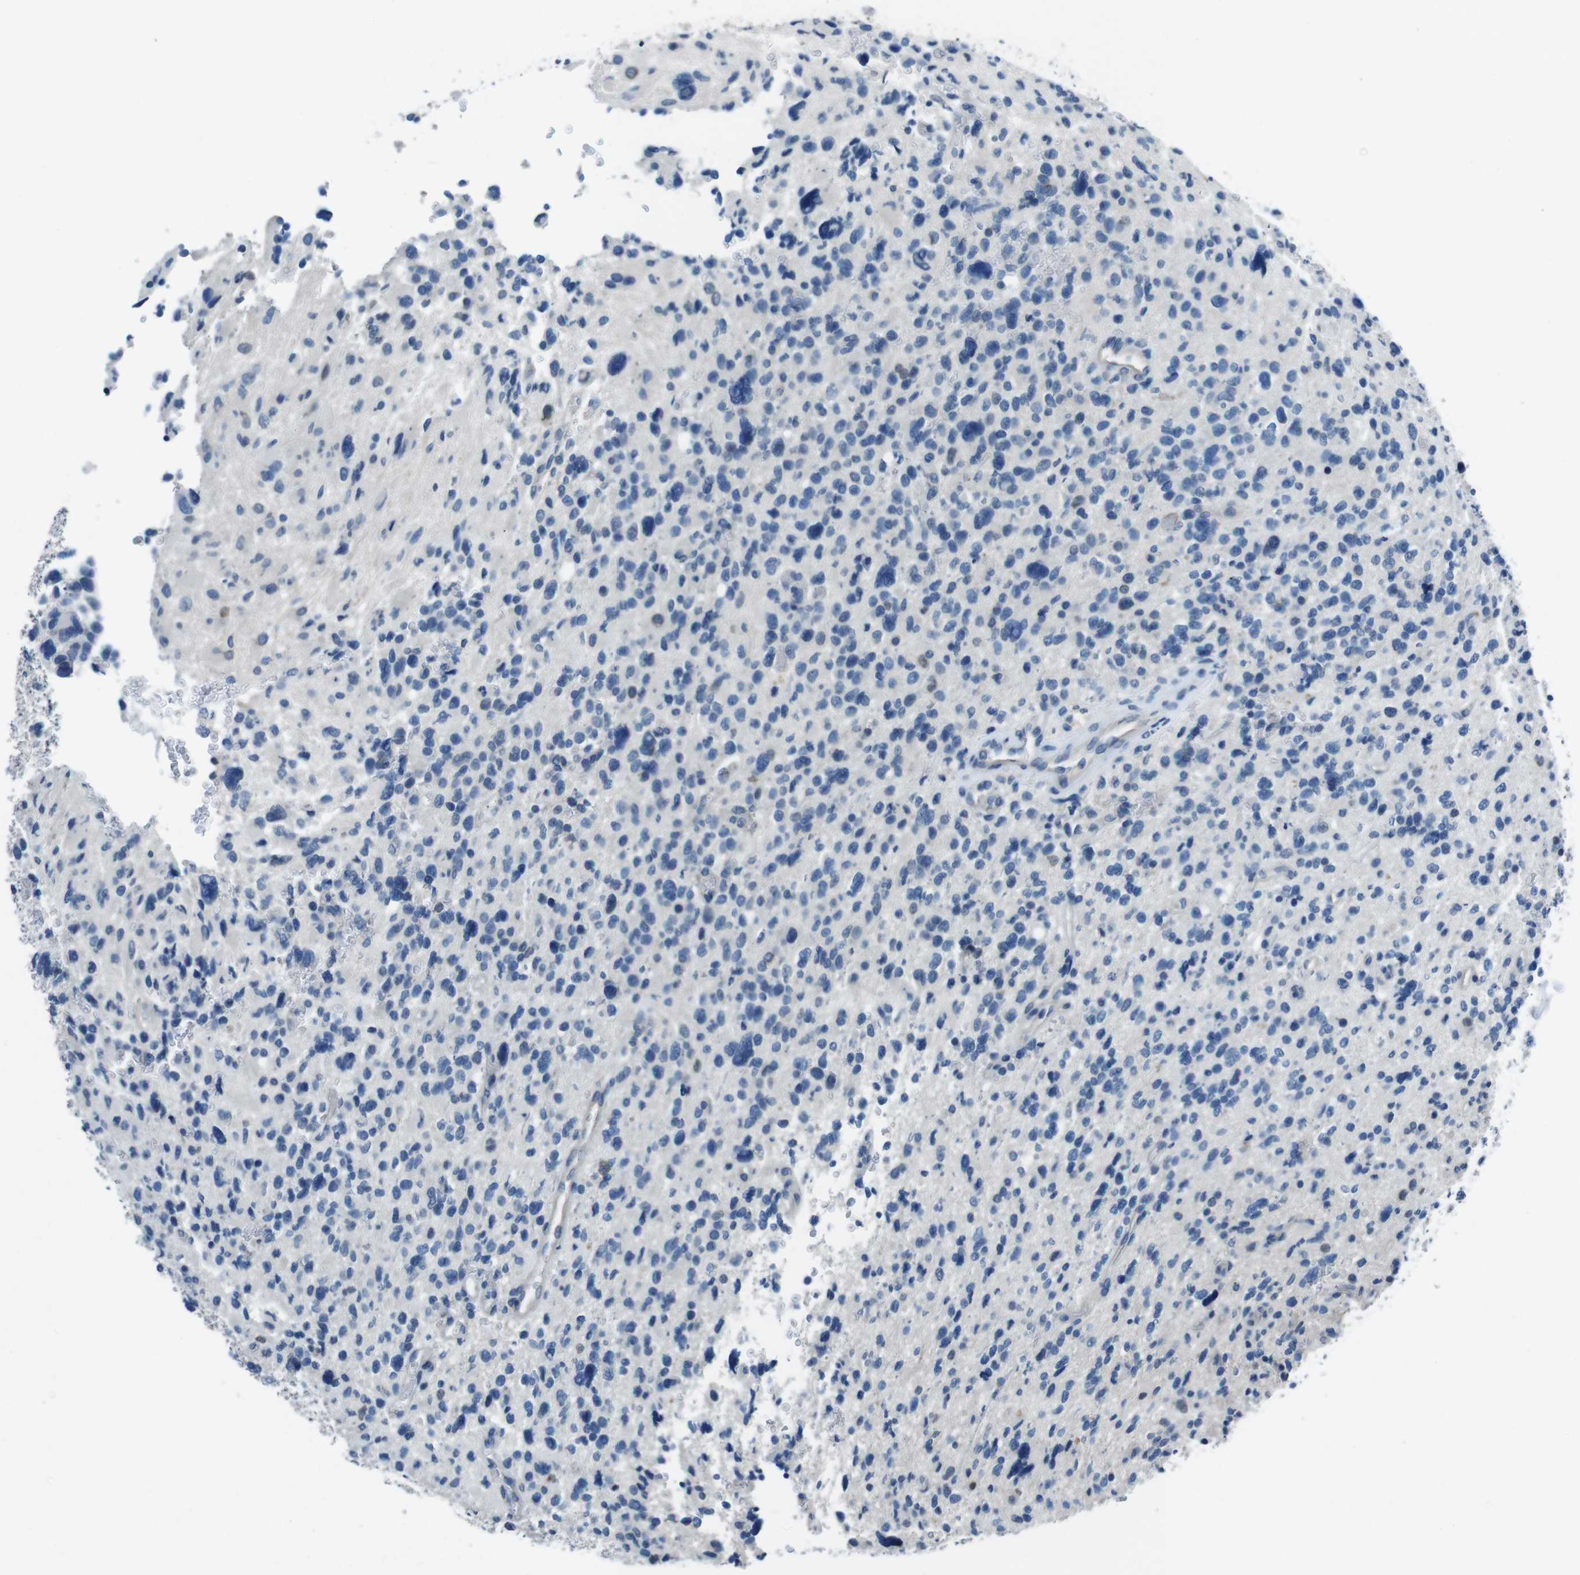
{"staining": {"intensity": "negative", "quantity": "none", "location": "none"}, "tissue": "glioma", "cell_type": "Tumor cells", "image_type": "cancer", "snomed": [{"axis": "morphology", "description": "Glioma, malignant, High grade"}, {"axis": "topography", "description": "Brain"}], "caption": "This is a micrograph of IHC staining of malignant high-grade glioma, which shows no expression in tumor cells.", "gene": "TULP3", "patient": {"sex": "male", "age": 48}}